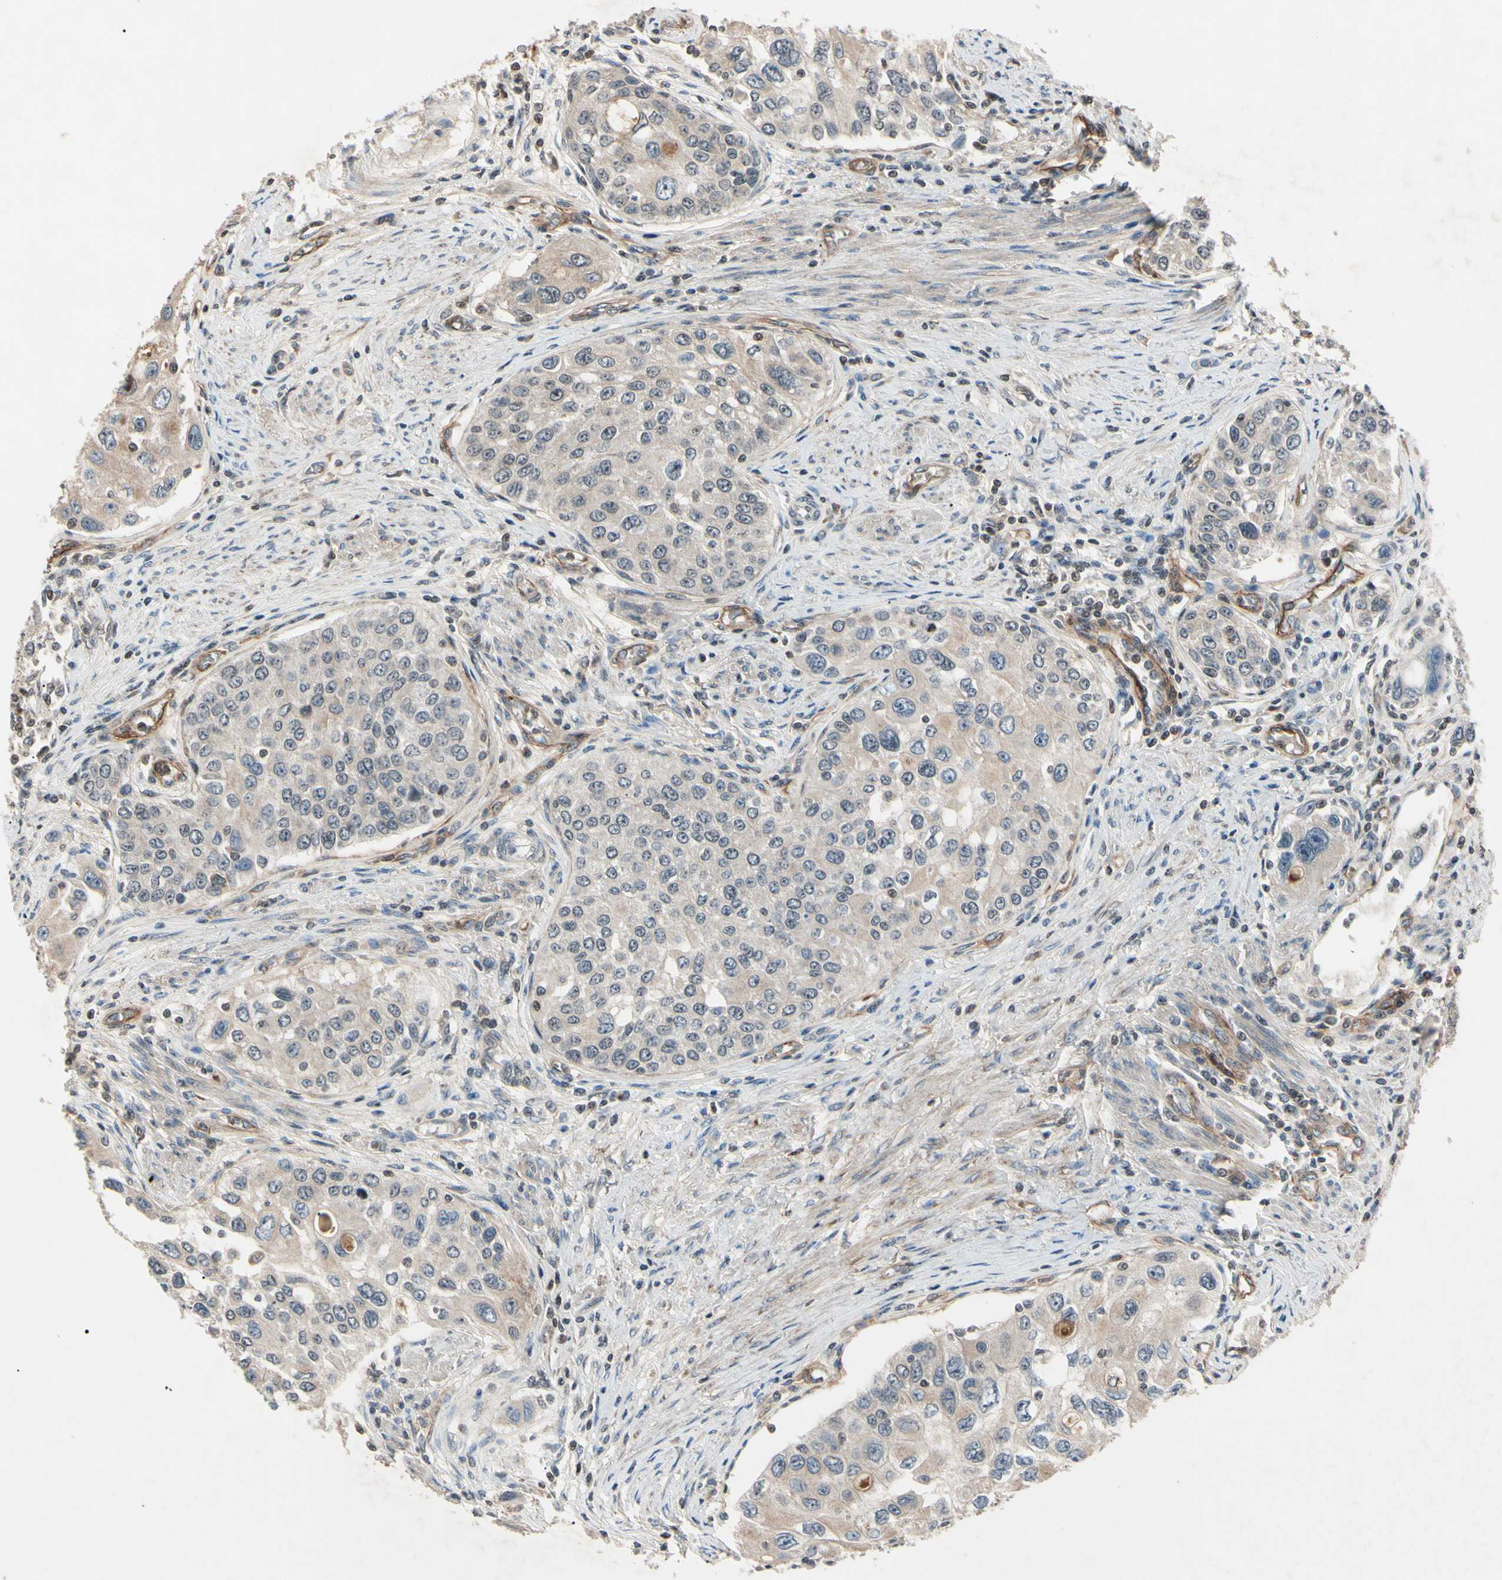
{"staining": {"intensity": "negative", "quantity": "none", "location": "none"}, "tissue": "urothelial cancer", "cell_type": "Tumor cells", "image_type": "cancer", "snomed": [{"axis": "morphology", "description": "Urothelial carcinoma, High grade"}, {"axis": "topography", "description": "Urinary bladder"}], "caption": "Protein analysis of urothelial cancer reveals no significant staining in tumor cells.", "gene": "AEBP1", "patient": {"sex": "female", "age": 56}}